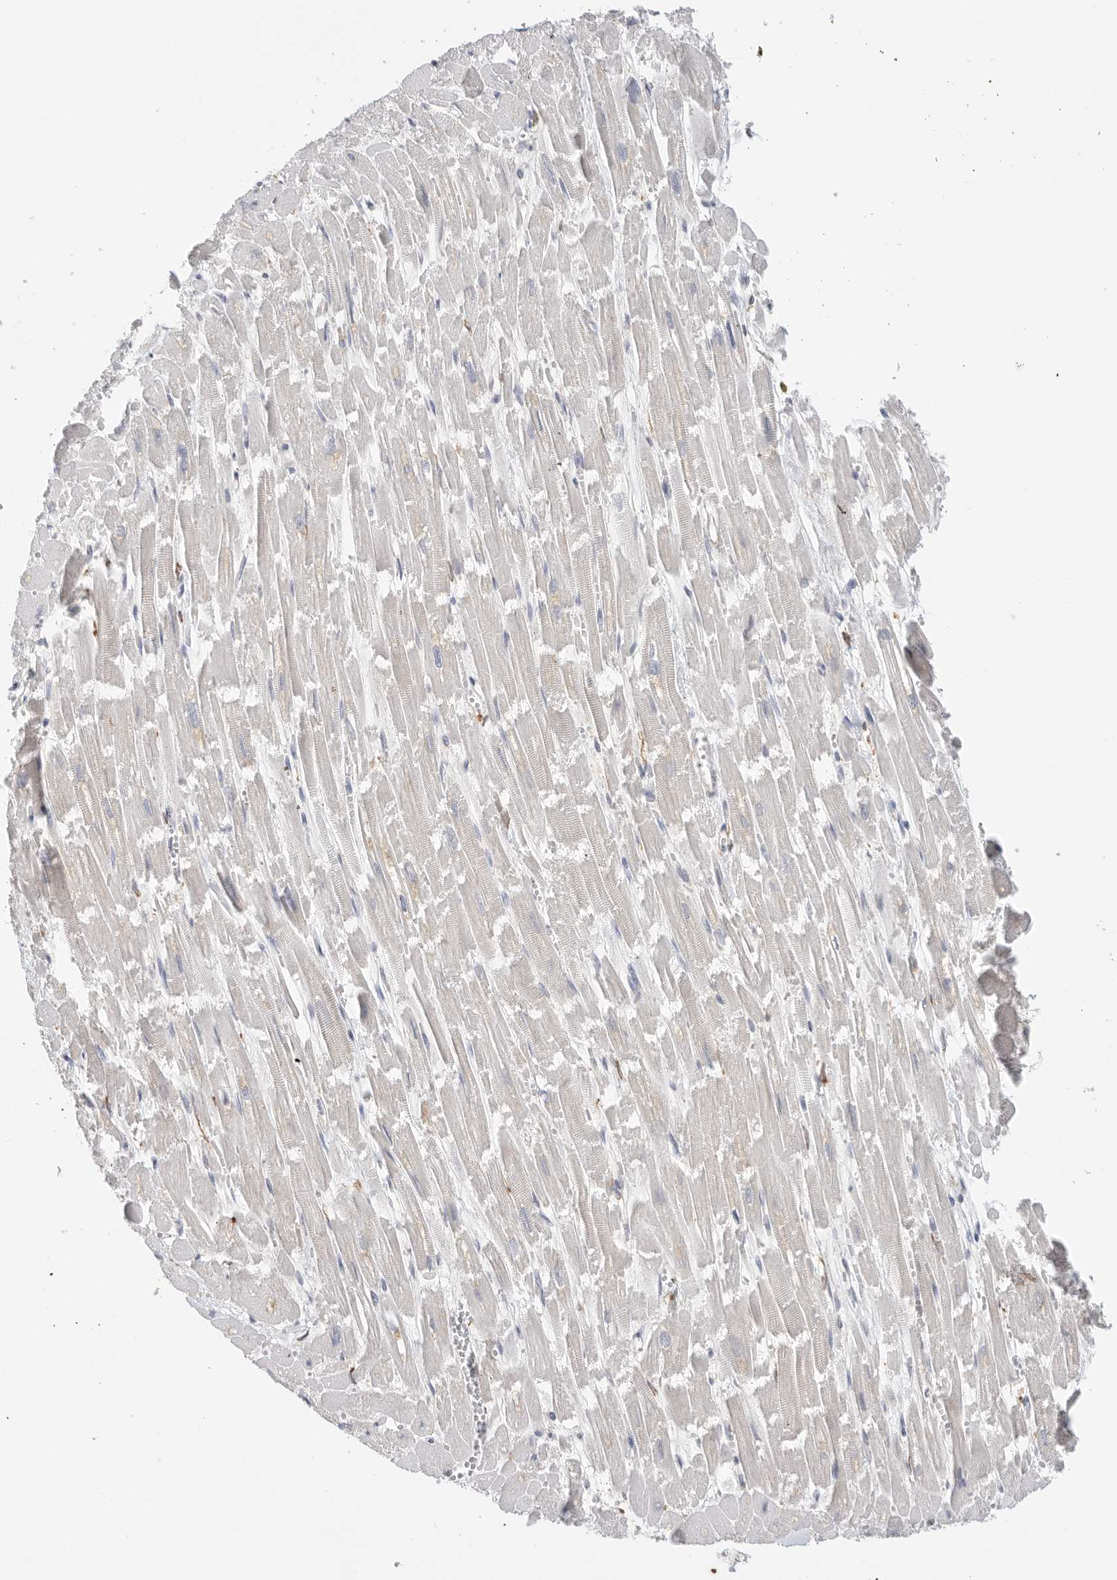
{"staining": {"intensity": "negative", "quantity": "none", "location": "none"}, "tissue": "heart muscle", "cell_type": "Cardiomyocytes", "image_type": "normal", "snomed": [{"axis": "morphology", "description": "Normal tissue, NOS"}, {"axis": "topography", "description": "Heart"}], "caption": "Immunohistochemistry histopathology image of benign heart muscle stained for a protein (brown), which exhibits no positivity in cardiomyocytes. (DAB IHC, high magnification).", "gene": "BLOC1S5", "patient": {"sex": "male", "age": 54}}